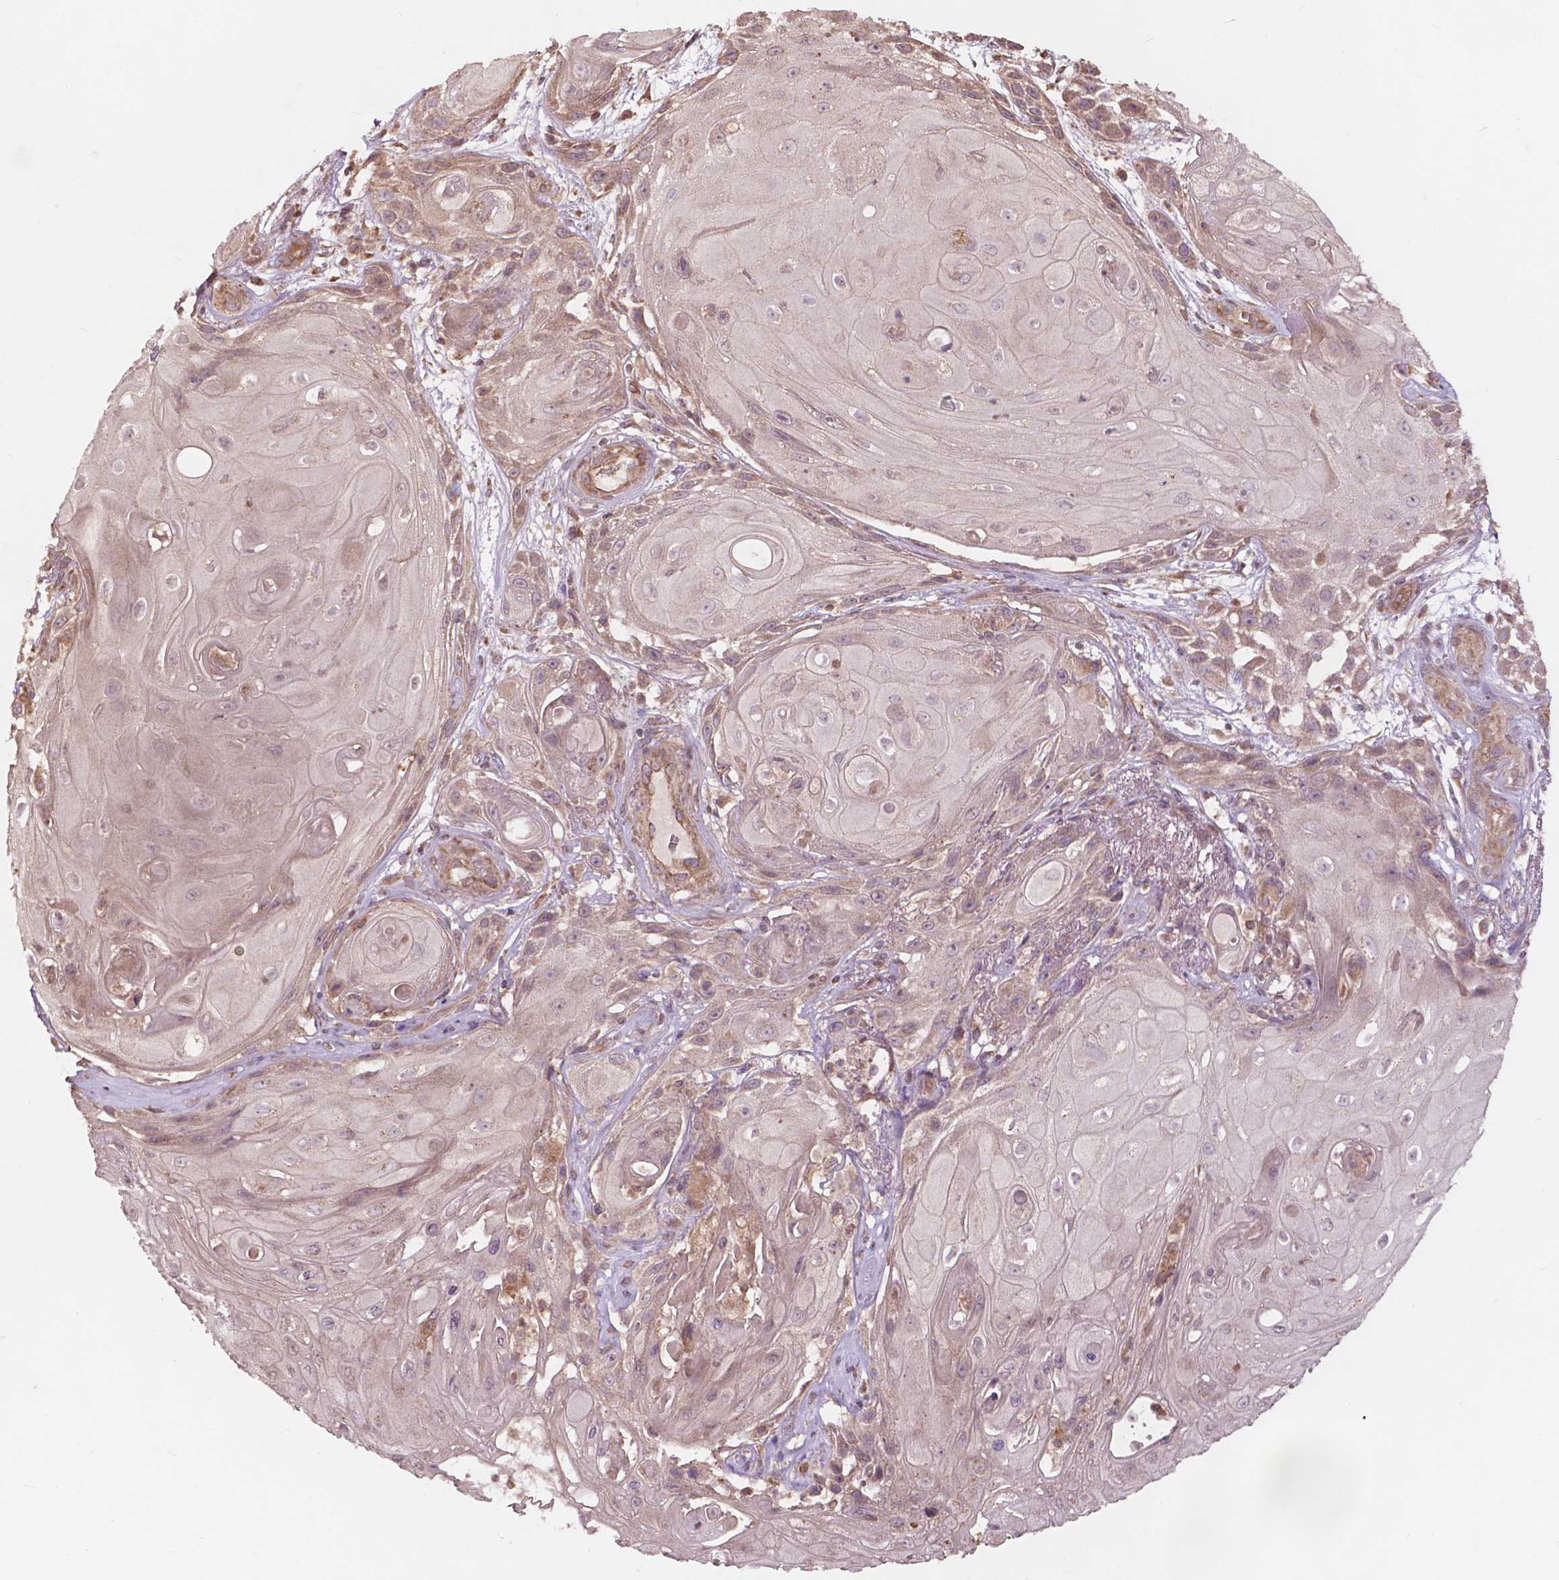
{"staining": {"intensity": "weak", "quantity": "<25%", "location": "cytoplasmic/membranous"}, "tissue": "skin cancer", "cell_type": "Tumor cells", "image_type": "cancer", "snomed": [{"axis": "morphology", "description": "Squamous cell carcinoma, NOS"}, {"axis": "topography", "description": "Skin"}], "caption": "Protein analysis of skin squamous cell carcinoma exhibits no significant expression in tumor cells.", "gene": "CDC42BPA", "patient": {"sex": "male", "age": 62}}